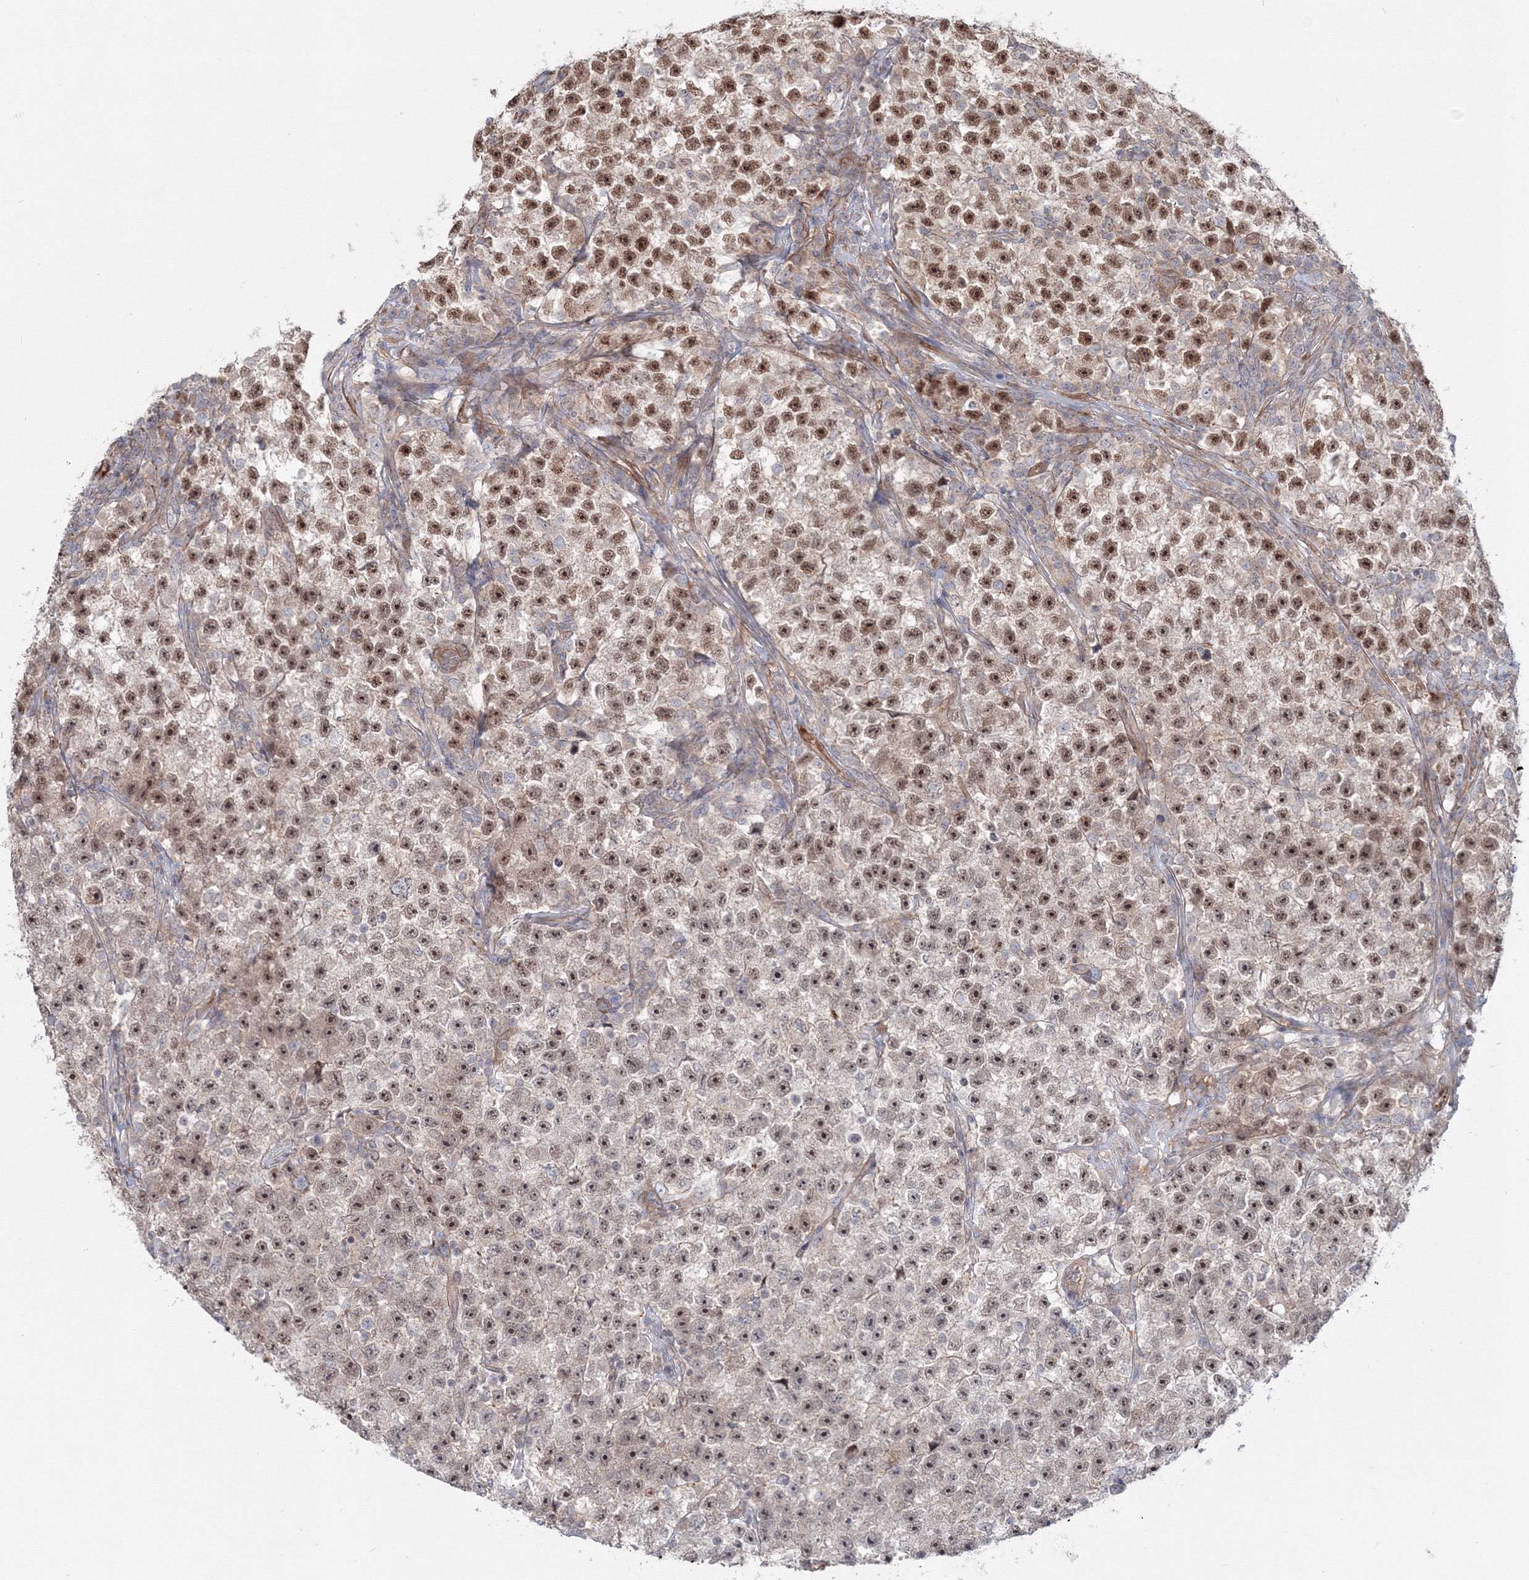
{"staining": {"intensity": "moderate", "quantity": ">75%", "location": "nuclear"}, "tissue": "testis cancer", "cell_type": "Tumor cells", "image_type": "cancer", "snomed": [{"axis": "morphology", "description": "Seminoma, NOS"}, {"axis": "topography", "description": "Testis"}], "caption": "A micrograph of human testis seminoma stained for a protein exhibits moderate nuclear brown staining in tumor cells.", "gene": "SH3PXD2A", "patient": {"sex": "male", "age": 22}}